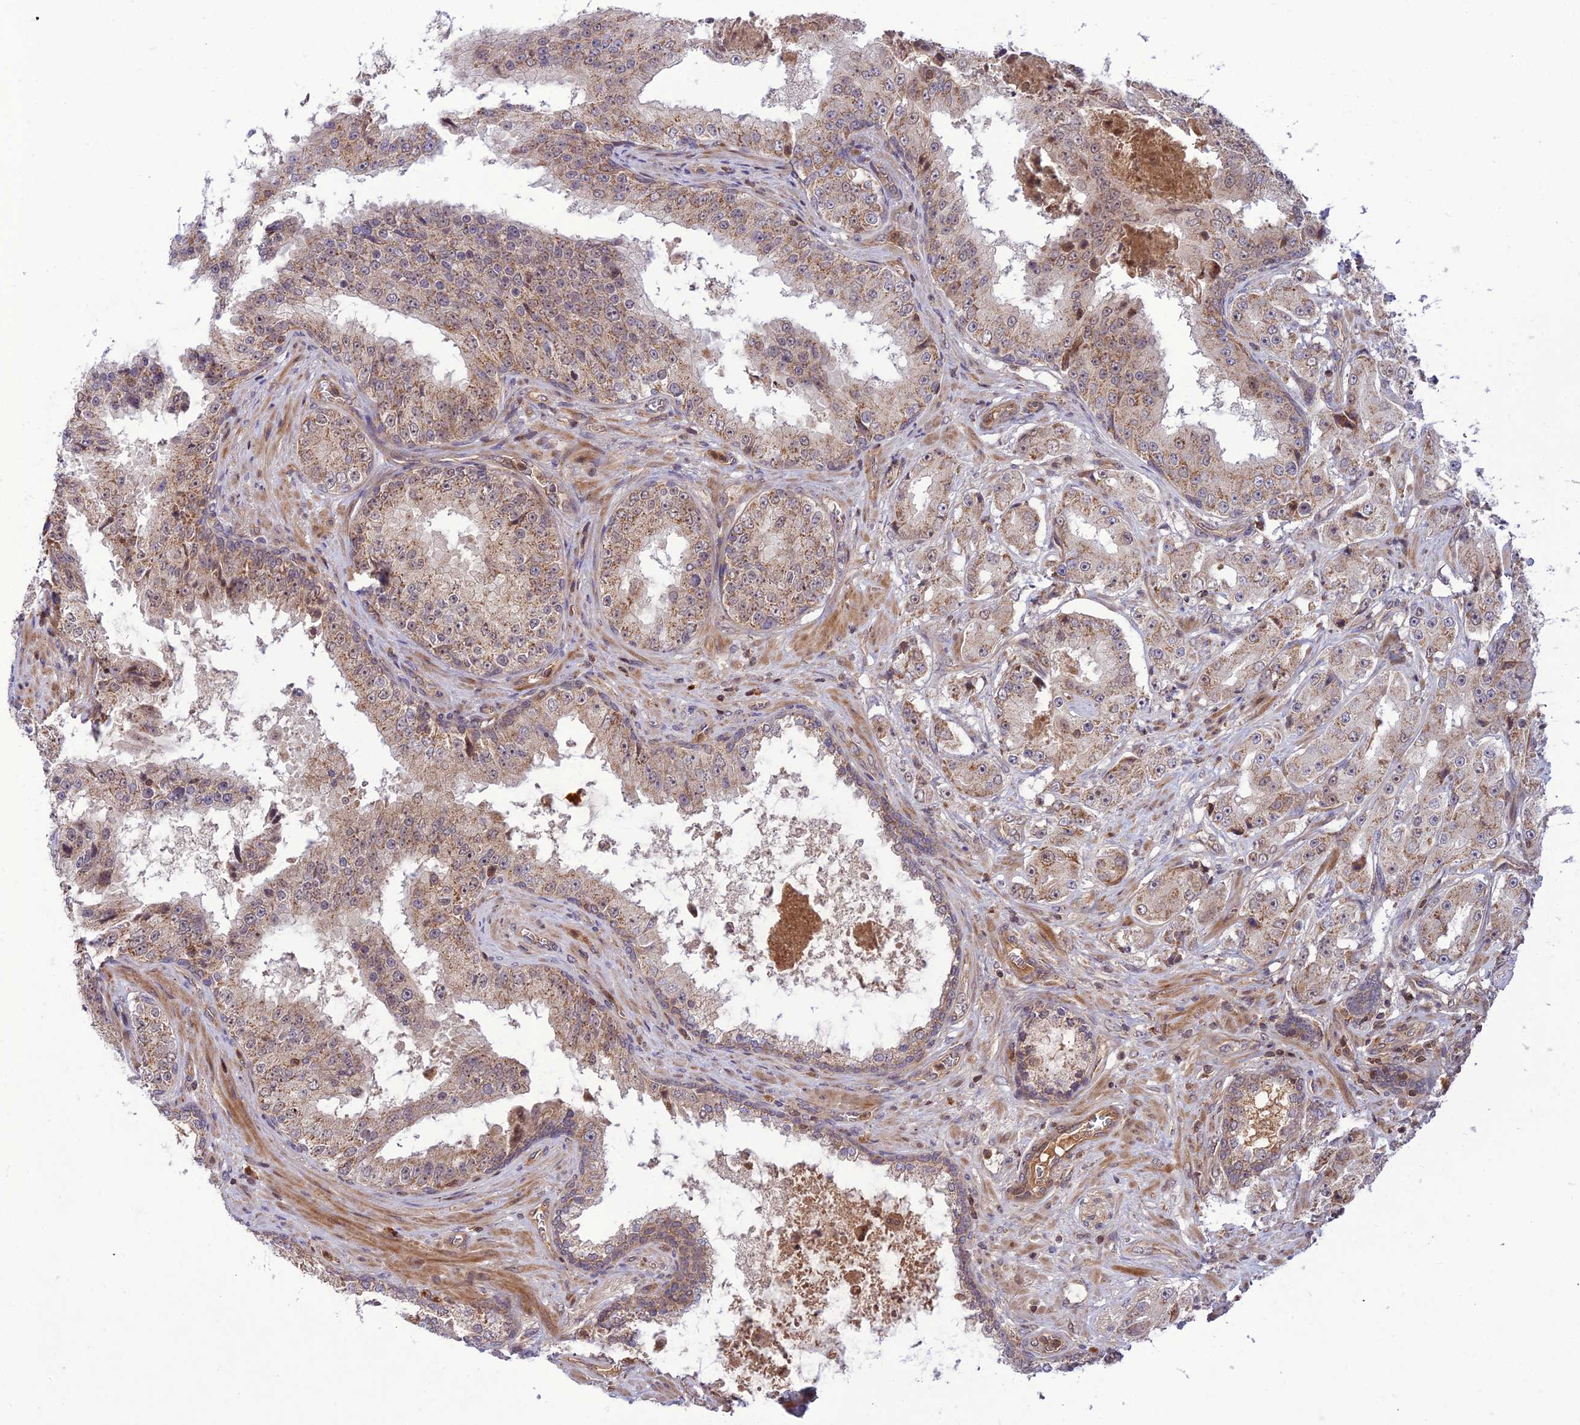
{"staining": {"intensity": "weak", "quantity": ">75%", "location": "cytoplasmic/membranous"}, "tissue": "prostate cancer", "cell_type": "Tumor cells", "image_type": "cancer", "snomed": [{"axis": "morphology", "description": "Adenocarcinoma, High grade"}, {"axis": "topography", "description": "Prostate"}], "caption": "A micrograph of human prostate cancer stained for a protein displays weak cytoplasmic/membranous brown staining in tumor cells.", "gene": "NDUFC1", "patient": {"sex": "male", "age": 73}}